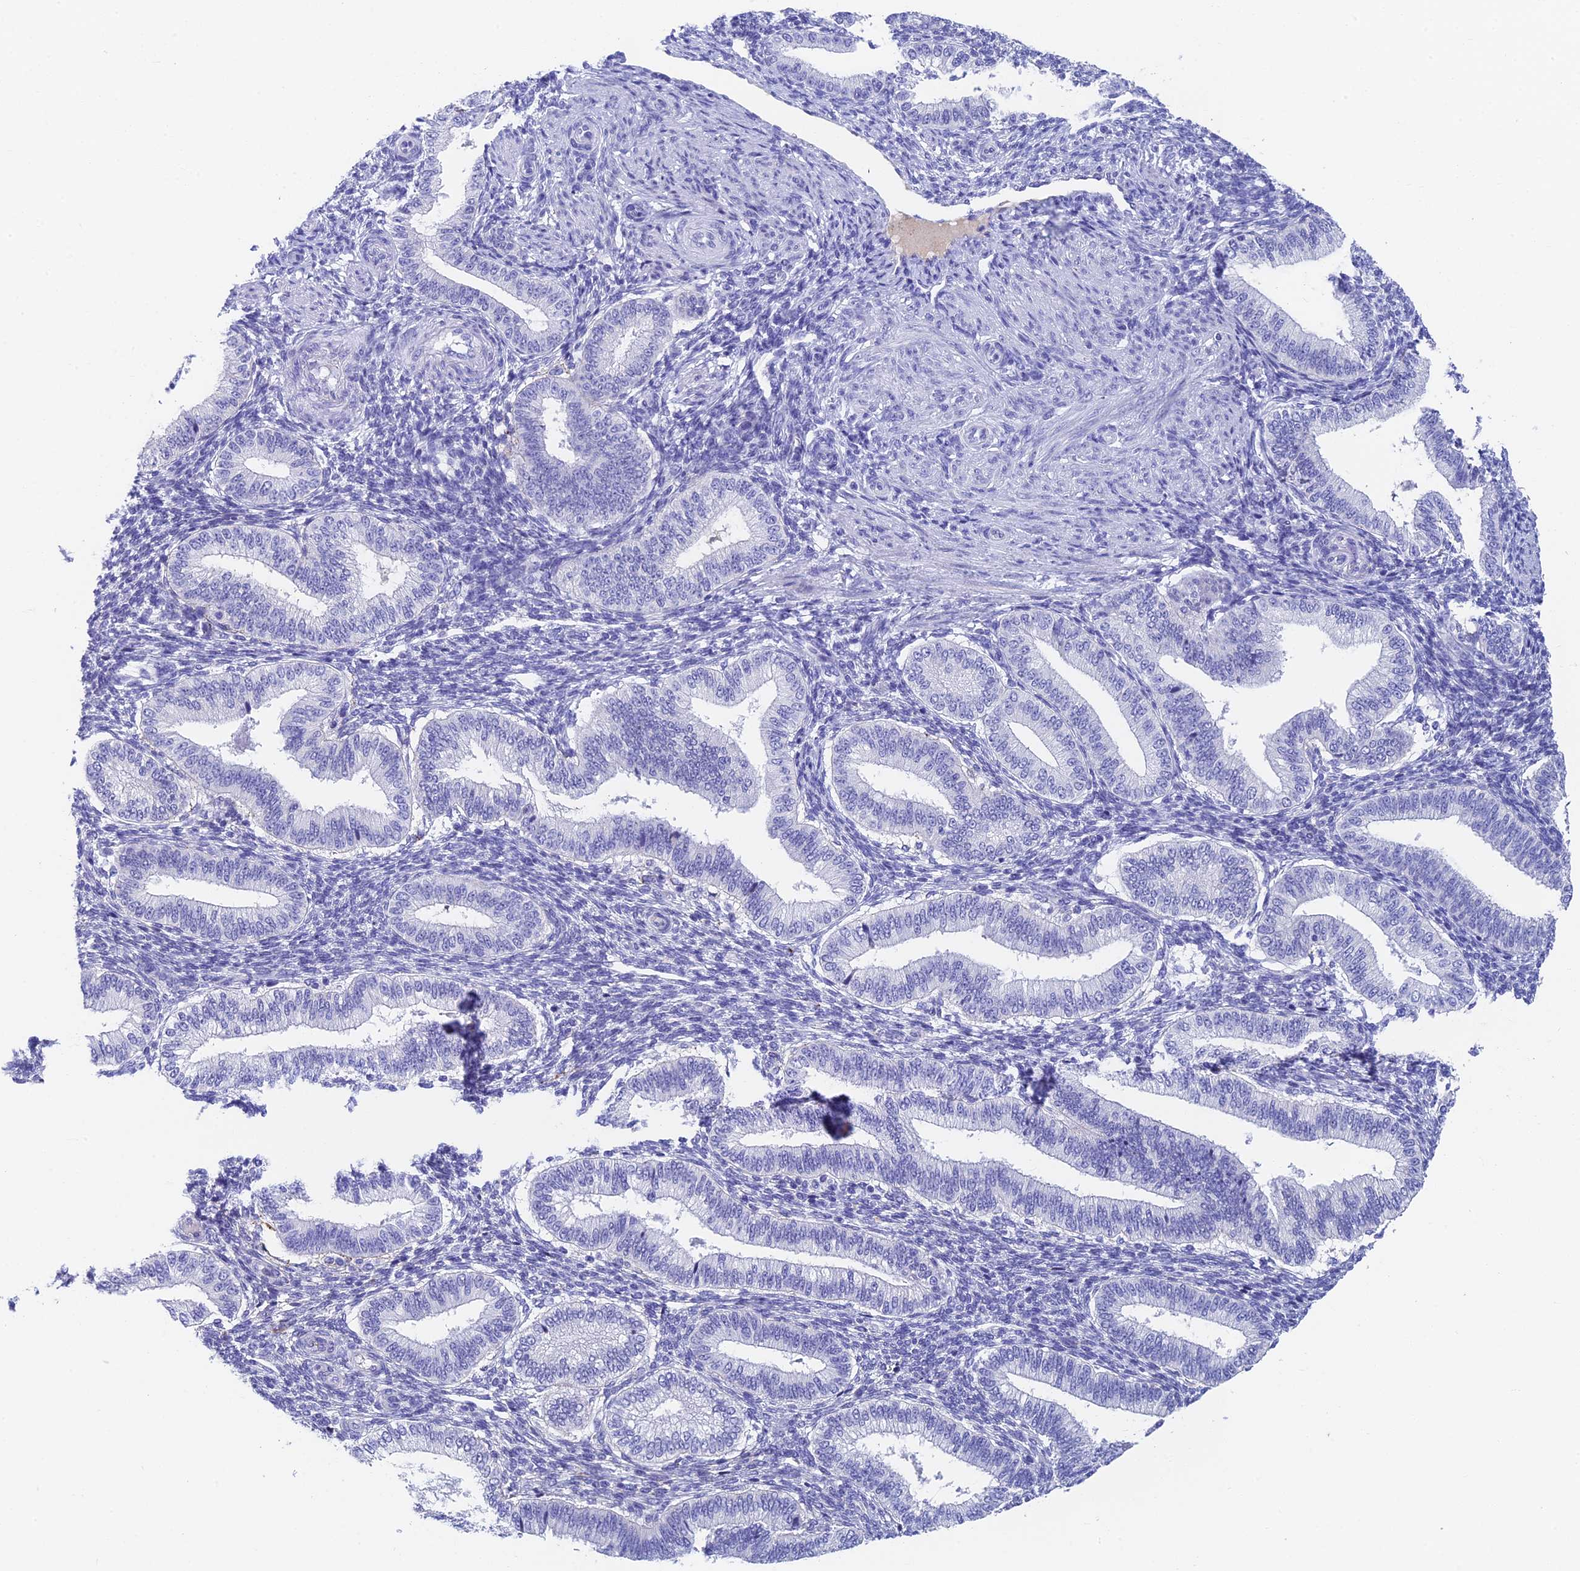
{"staining": {"intensity": "negative", "quantity": "none", "location": "none"}, "tissue": "endometrium", "cell_type": "Cells in endometrial stroma", "image_type": "normal", "snomed": [{"axis": "morphology", "description": "Normal tissue, NOS"}, {"axis": "topography", "description": "Endometrium"}], "caption": "Immunohistochemistry (IHC) photomicrograph of unremarkable endometrium: endometrium stained with DAB demonstrates no significant protein positivity in cells in endometrial stroma.", "gene": "ADAMTS13", "patient": {"sex": "female", "age": 39}}